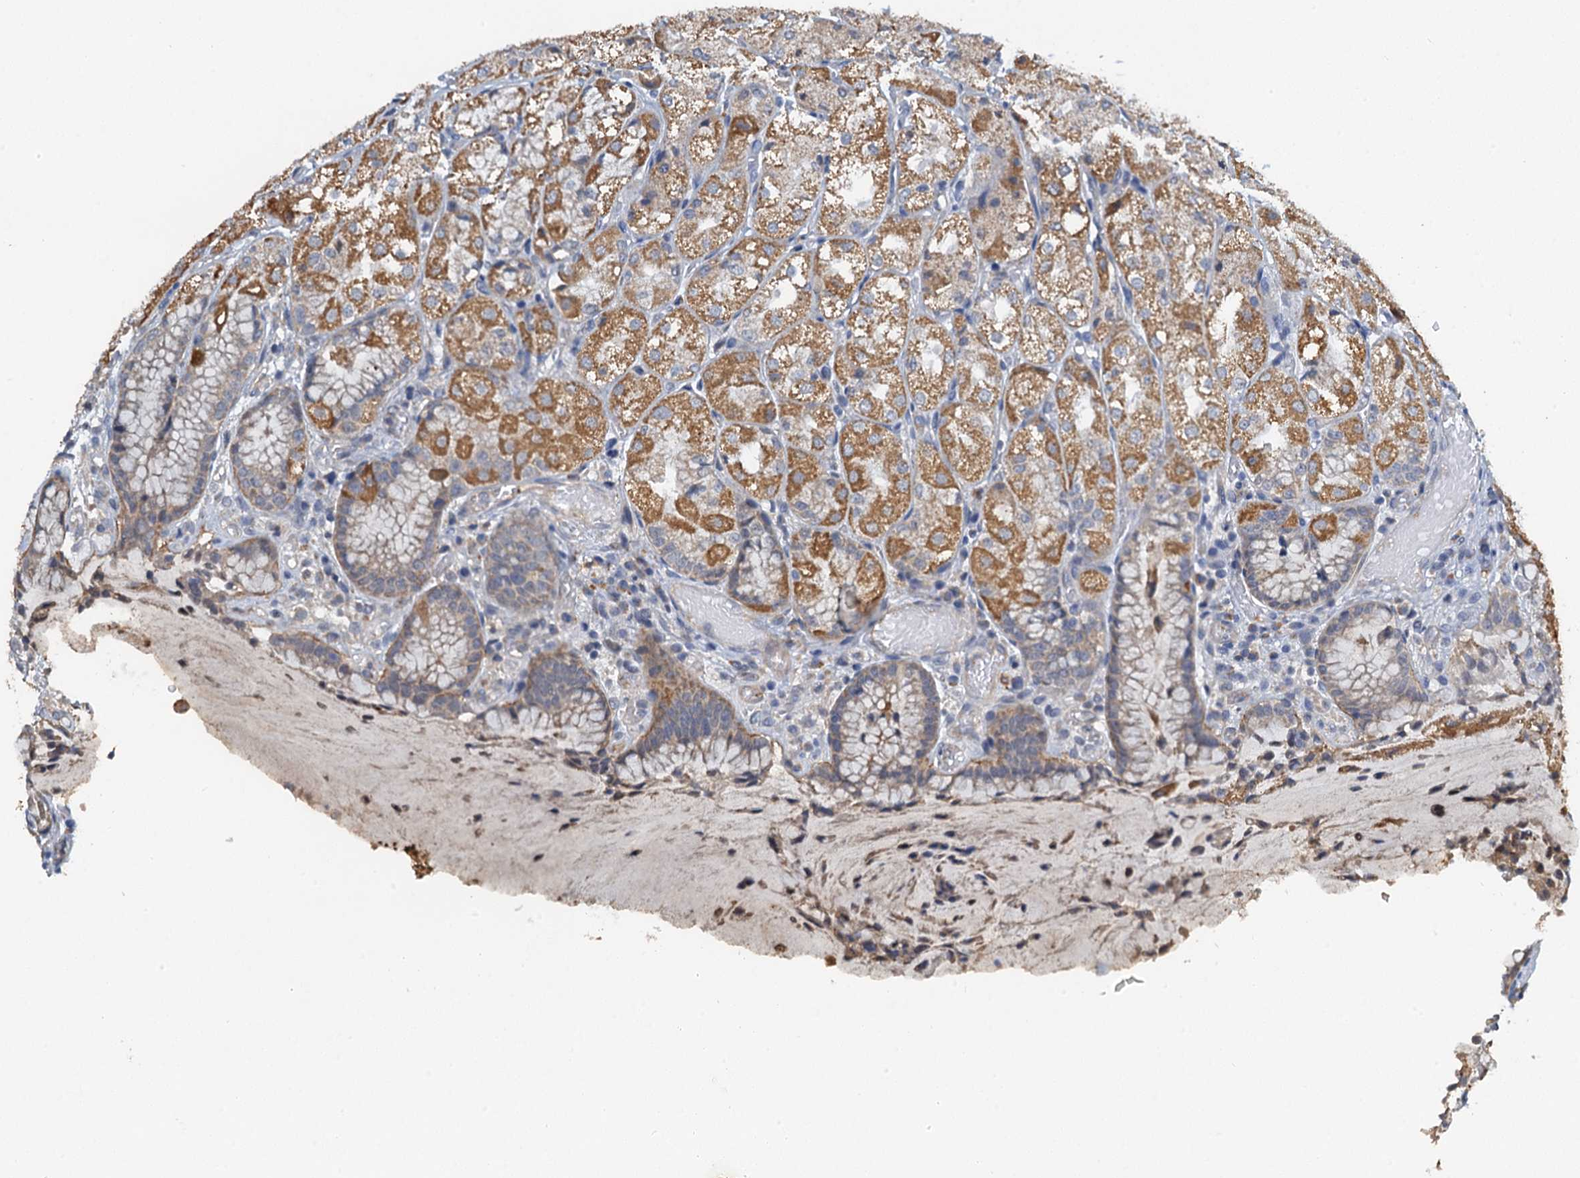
{"staining": {"intensity": "moderate", "quantity": "25%-75%", "location": "cytoplasmic/membranous"}, "tissue": "stomach", "cell_type": "Glandular cells", "image_type": "normal", "snomed": [{"axis": "morphology", "description": "Normal tissue, NOS"}, {"axis": "topography", "description": "Stomach, upper"}], "caption": "Stomach stained with DAB immunohistochemistry reveals medium levels of moderate cytoplasmic/membranous expression in approximately 25%-75% of glandular cells.", "gene": "ZNF606", "patient": {"sex": "male", "age": 72}}